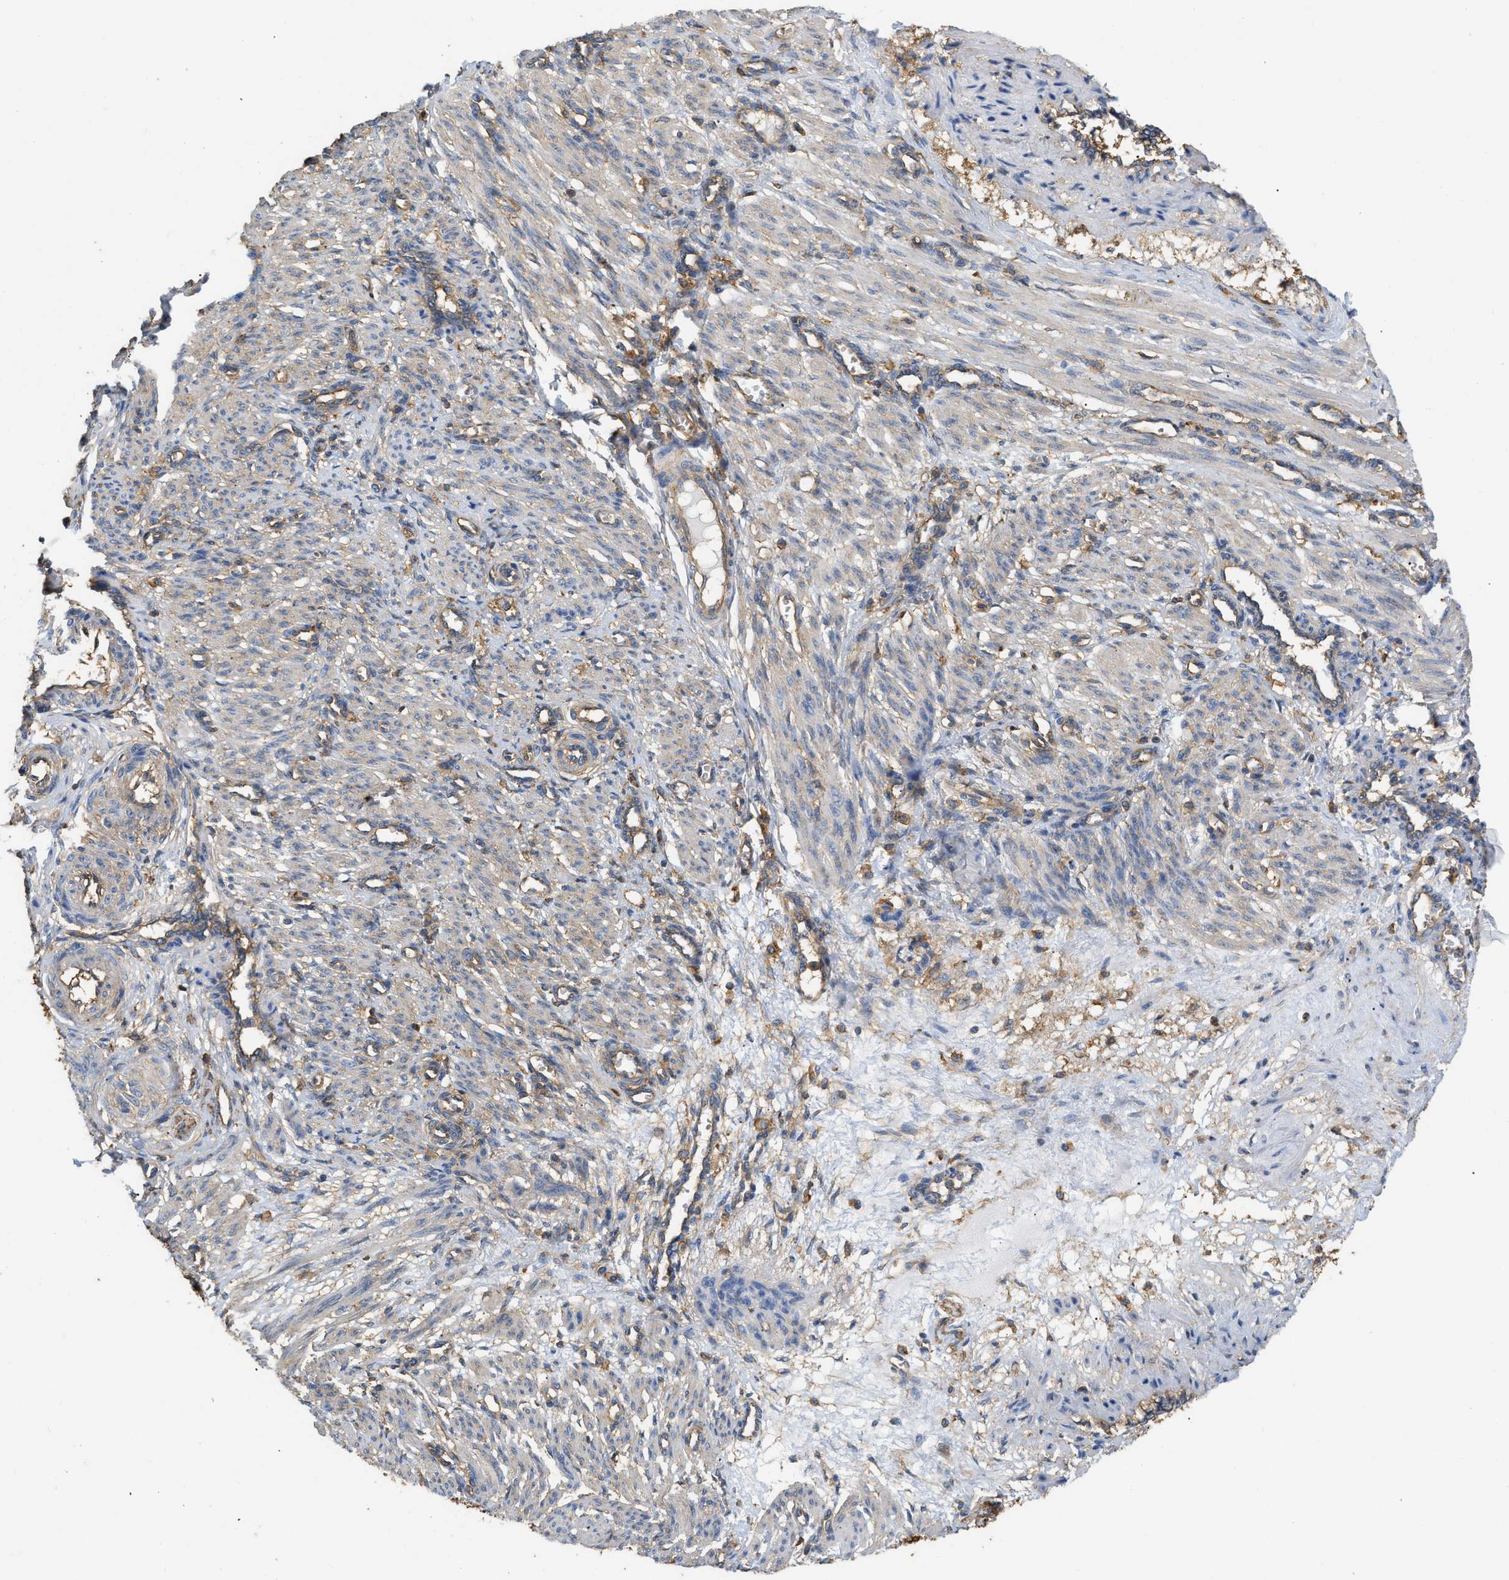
{"staining": {"intensity": "weak", "quantity": ">75%", "location": "cytoplasmic/membranous"}, "tissue": "smooth muscle", "cell_type": "Smooth muscle cells", "image_type": "normal", "snomed": [{"axis": "morphology", "description": "Normal tissue, NOS"}, {"axis": "topography", "description": "Endometrium"}], "caption": "About >75% of smooth muscle cells in benign smooth muscle reveal weak cytoplasmic/membranous protein expression as visualized by brown immunohistochemical staining.", "gene": "GNB4", "patient": {"sex": "female", "age": 33}}